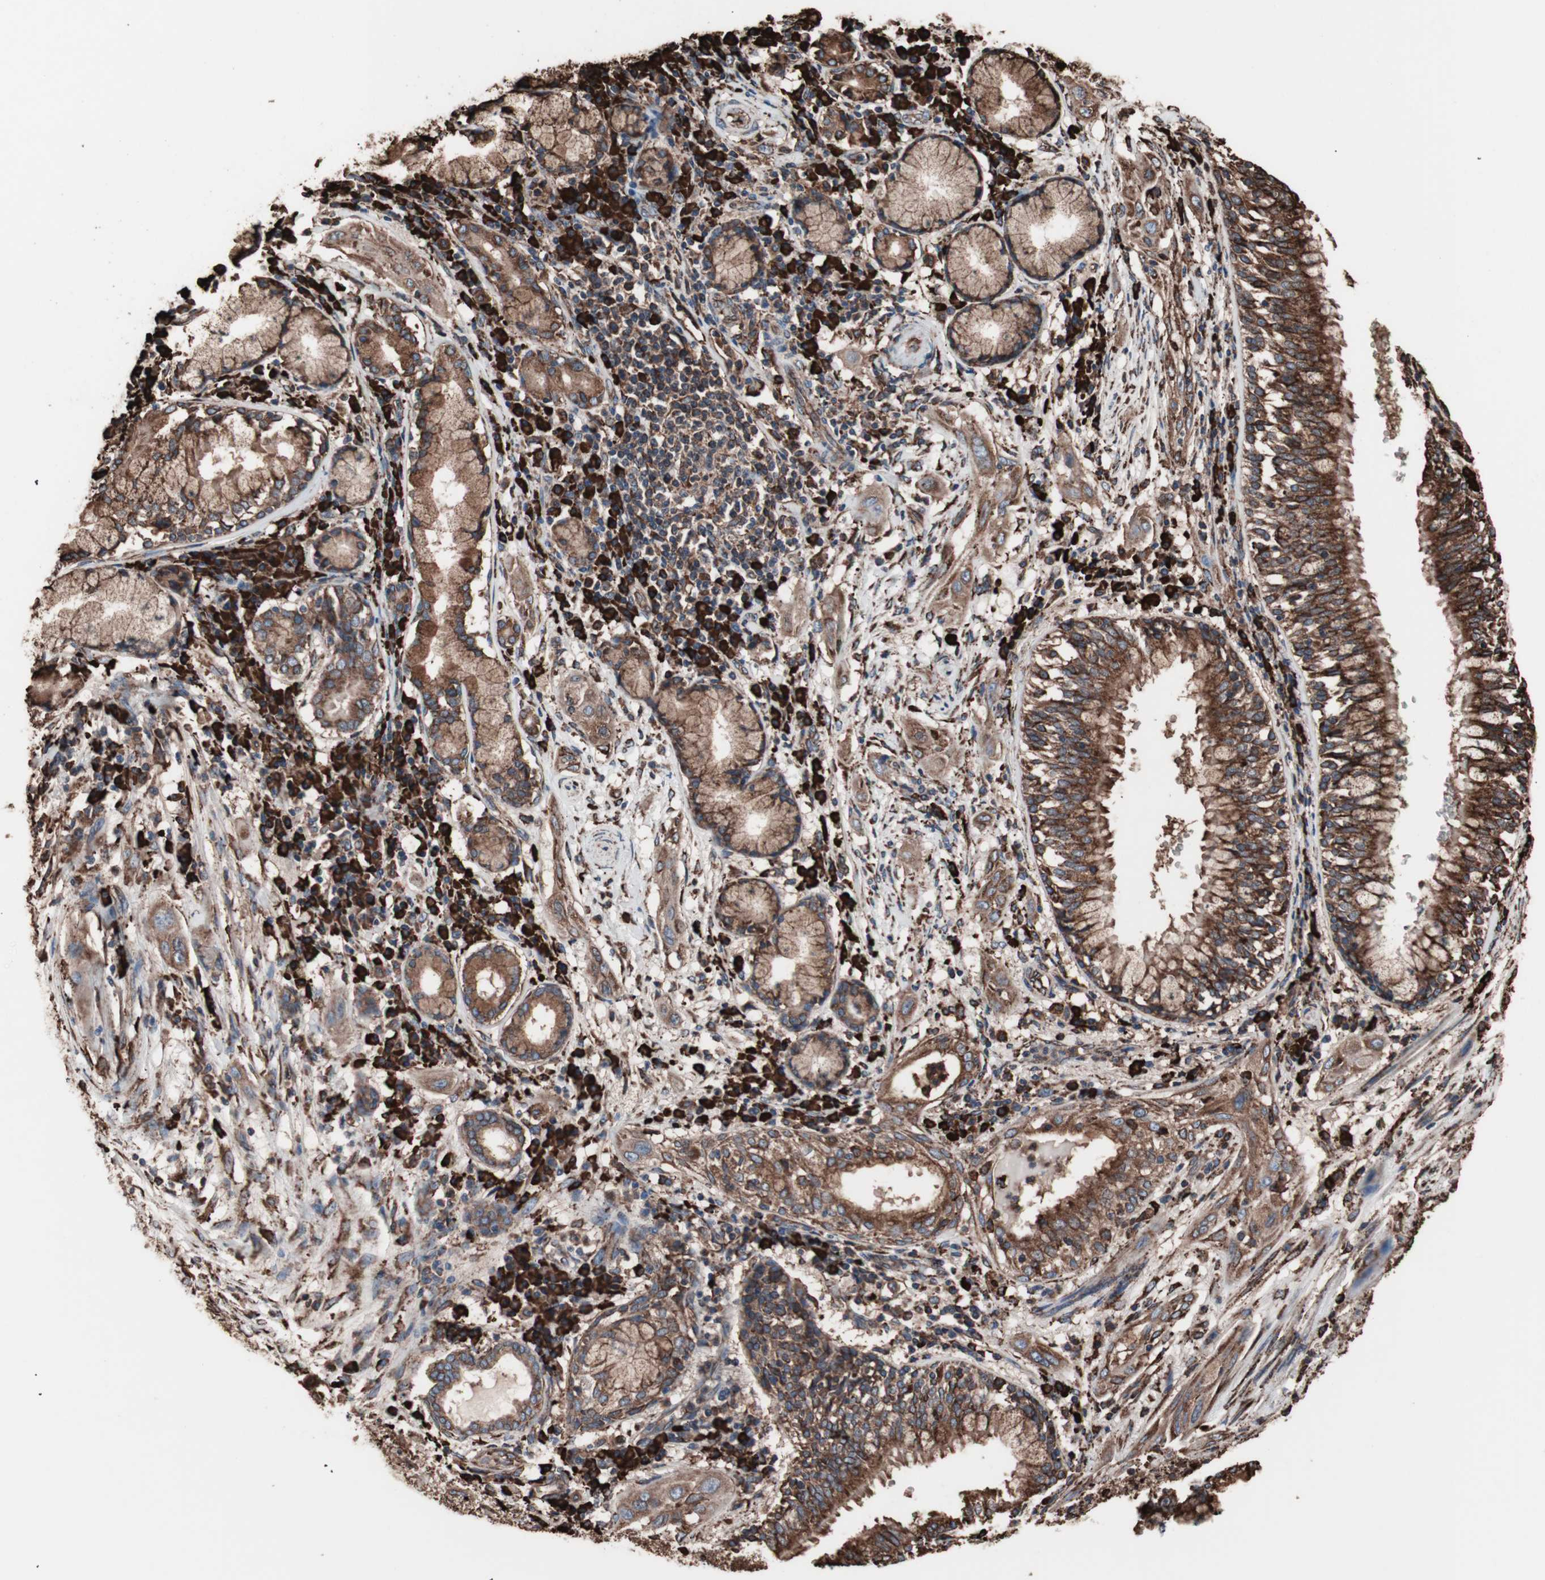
{"staining": {"intensity": "moderate", "quantity": ">75%", "location": "cytoplasmic/membranous"}, "tissue": "lung cancer", "cell_type": "Tumor cells", "image_type": "cancer", "snomed": [{"axis": "morphology", "description": "Squamous cell carcinoma, NOS"}, {"axis": "topography", "description": "Lung"}], "caption": "Immunohistochemical staining of human lung cancer (squamous cell carcinoma) displays medium levels of moderate cytoplasmic/membranous positivity in approximately >75% of tumor cells.", "gene": "HSP90B1", "patient": {"sex": "female", "age": 47}}